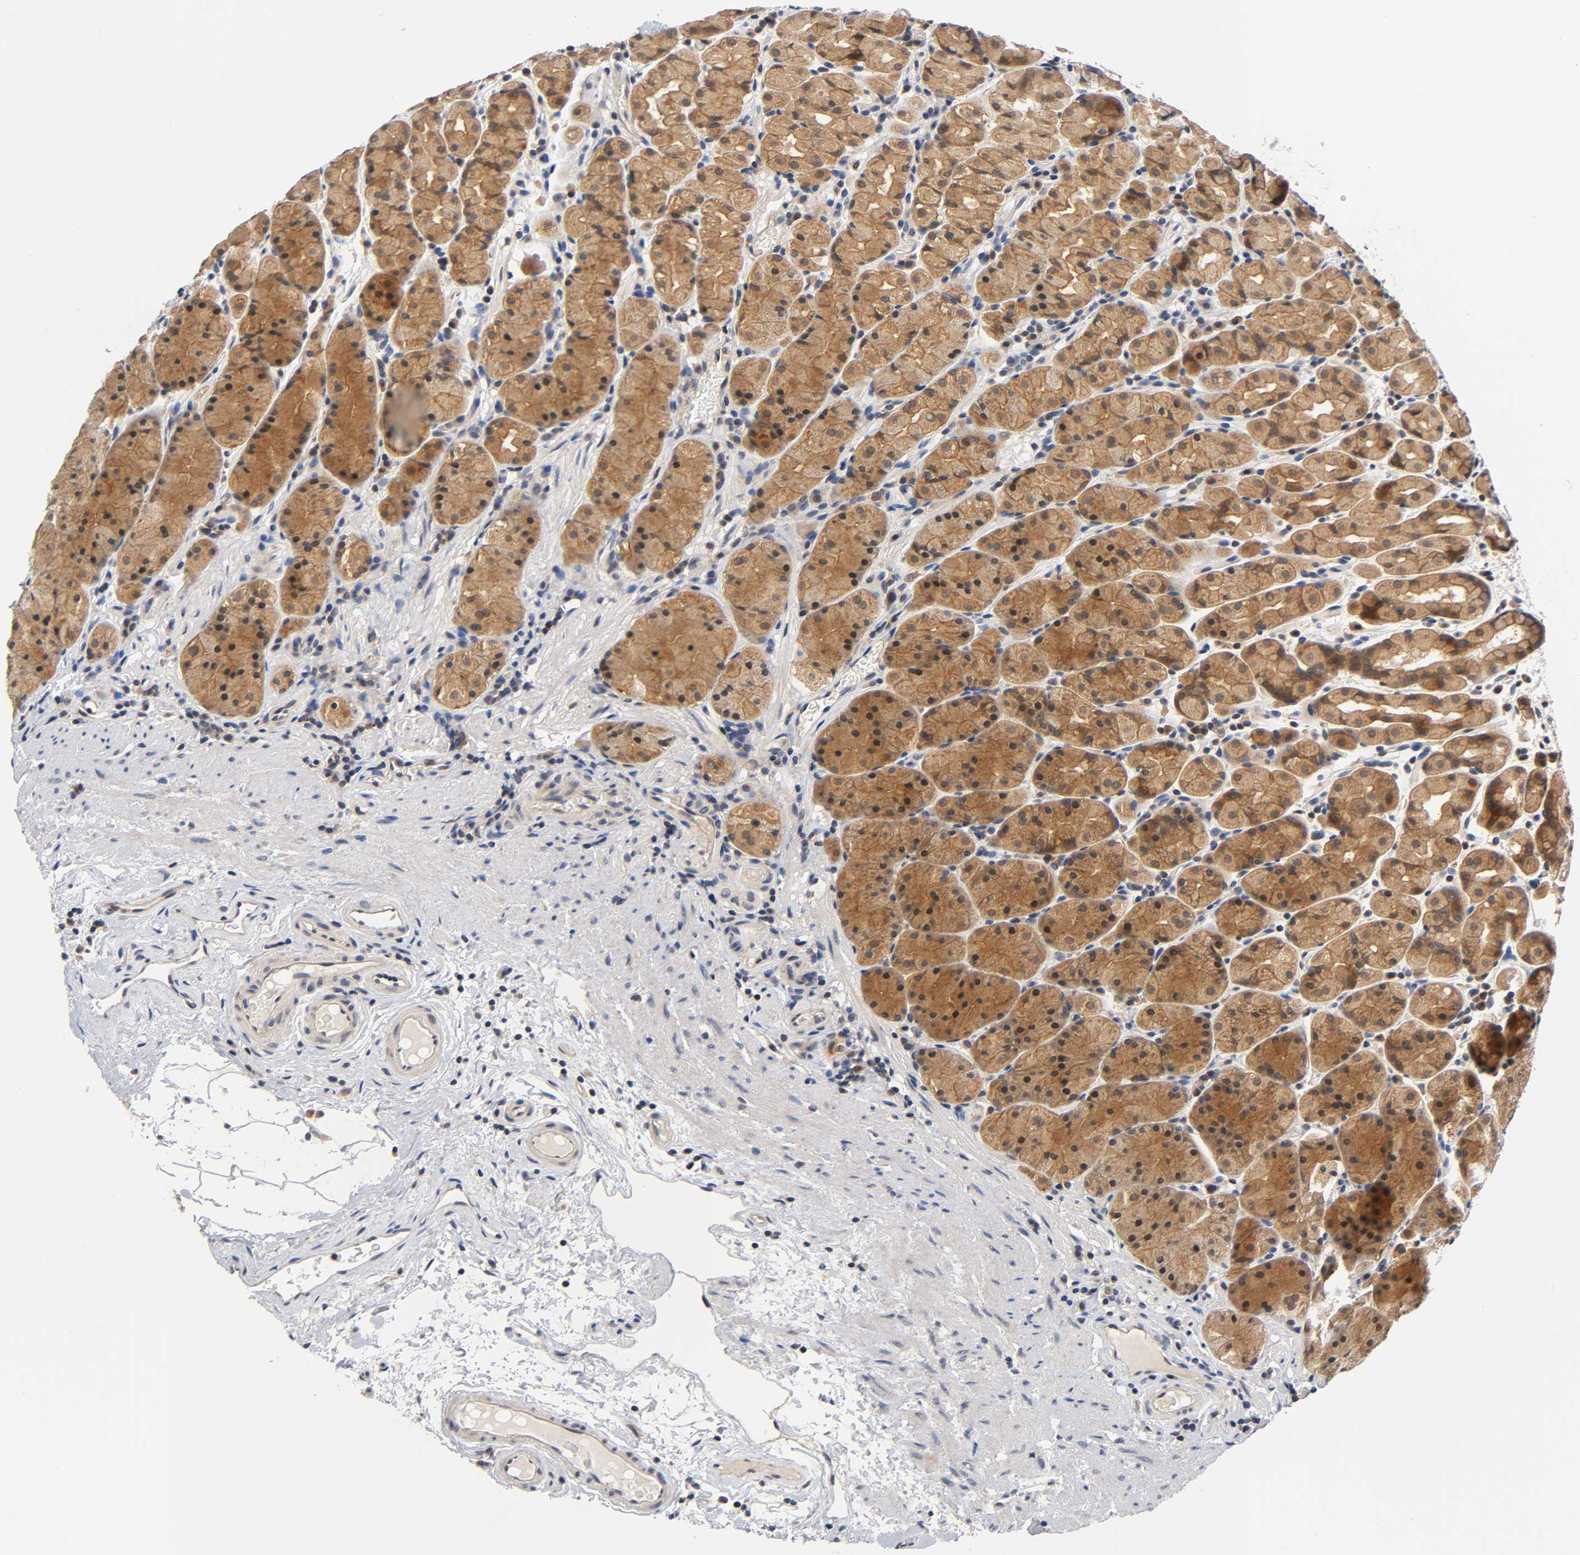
{"staining": {"intensity": "moderate", "quantity": ">75%", "location": "cytoplasmic/membranous"}, "tissue": "stomach", "cell_type": "Glandular cells", "image_type": "normal", "snomed": [{"axis": "morphology", "description": "Normal tissue, NOS"}, {"axis": "topography", "description": "Stomach, lower"}], "caption": "Moderate cytoplasmic/membranous staining is identified in approximately >75% of glandular cells in unremarkable stomach. The protein is stained brown, and the nuclei are stained in blue (DAB IHC with brightfield microscopy, high magnification).", "gene": "PRKAB1", "patient": {"sex": "male", "age": 56}}